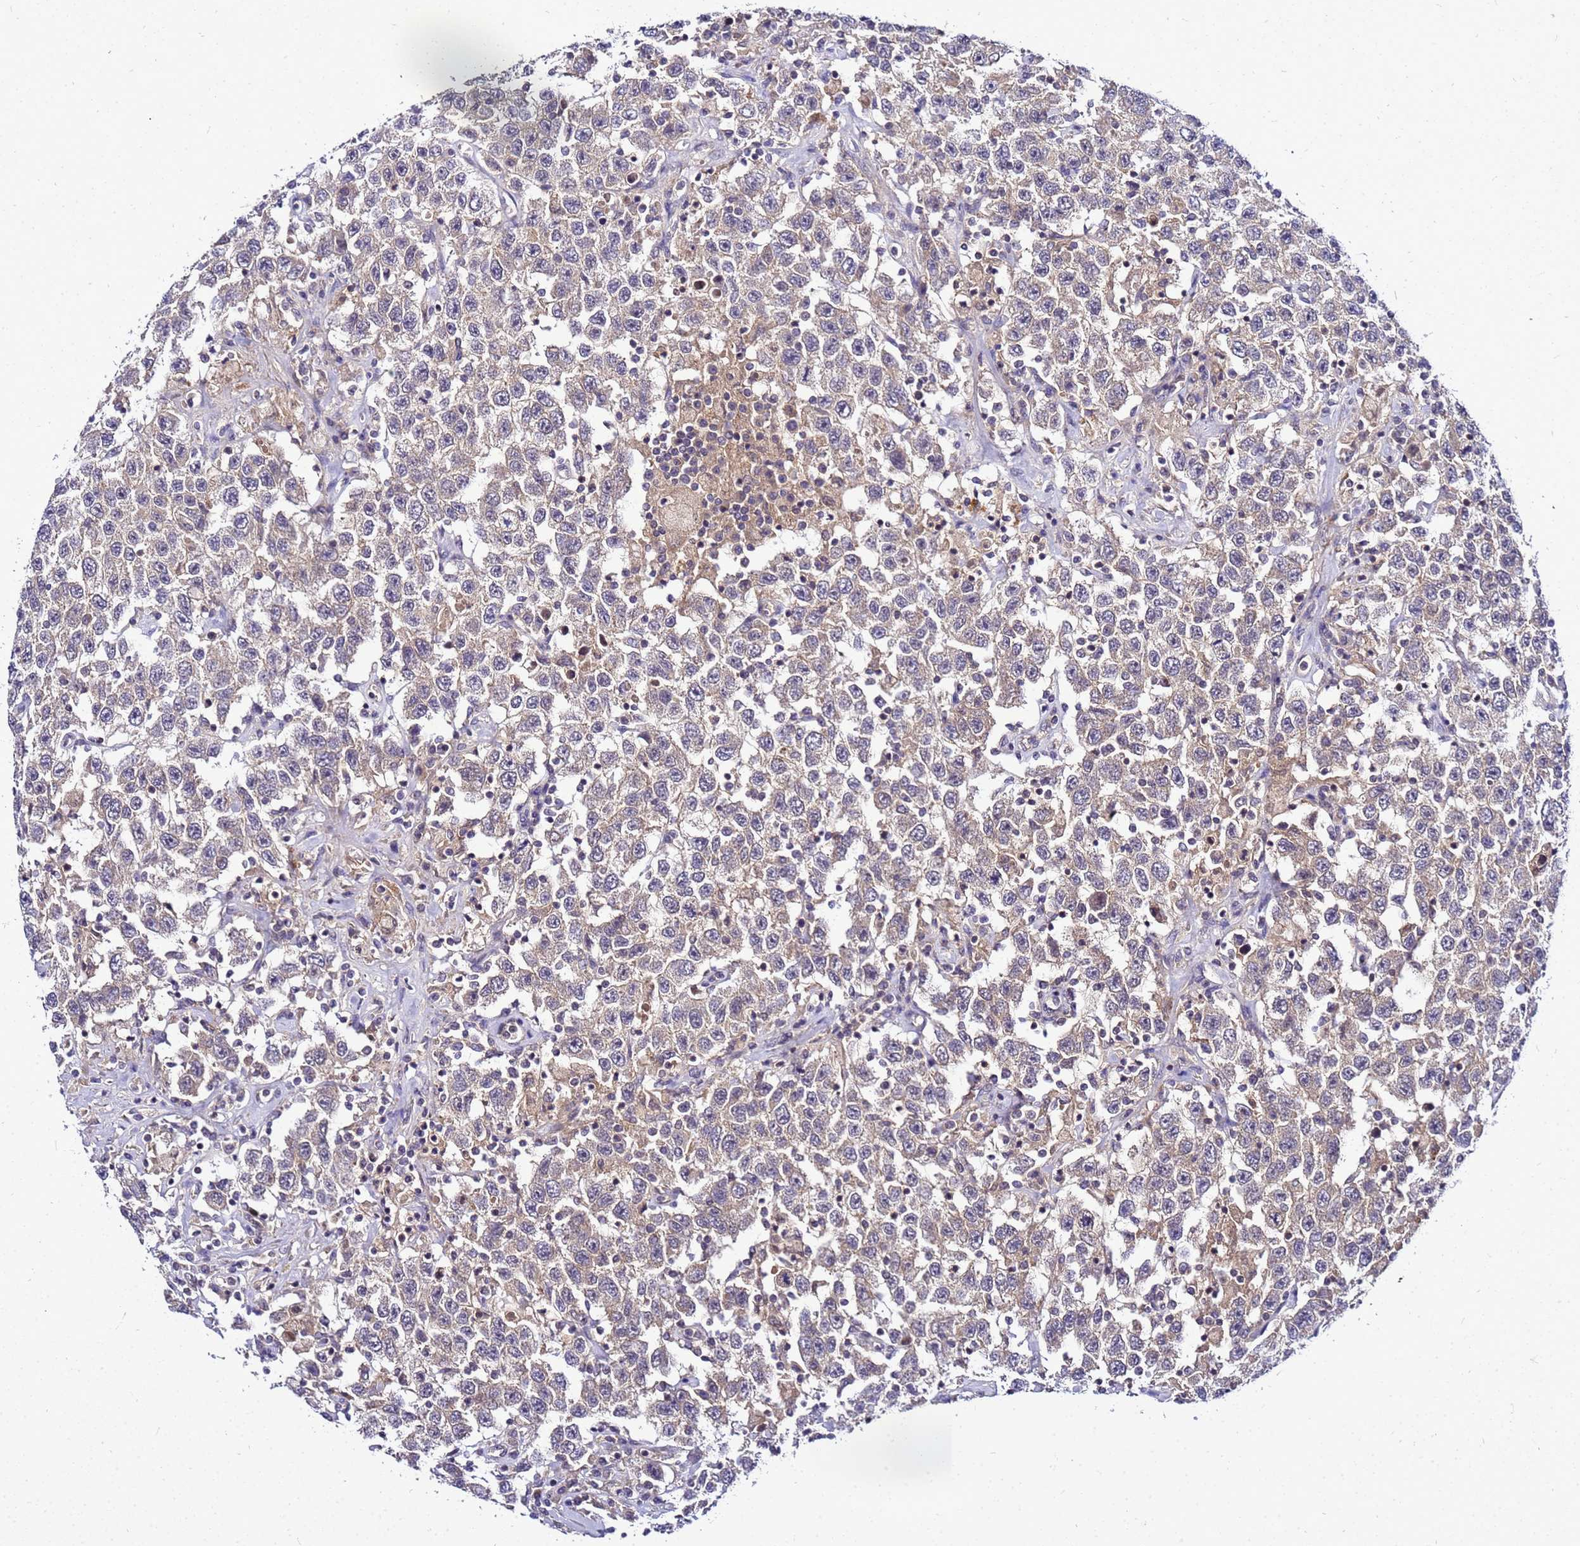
{"staining": {"intensity": "weak", "quantity": ">75%", "location": "cytoplasmic/membranous"}, "tissue": "testis cancer", "cell_type": "Tumor cells", "image_type": "cancer", "snomed": [{"axis": "morphology", "description": "Seminoma, NOS"}, {"axis": "topography", "description": "Testis"}], "caption": "This image displays testis cancer stained with IHC to label a protein in brown. The cytoplasmic/membranous of tumor cells show weak positivity for the protein. Nuclei are counter-stained blue.", "gene": "SAT1", "patient": {"sex": "male", "age": 41}}